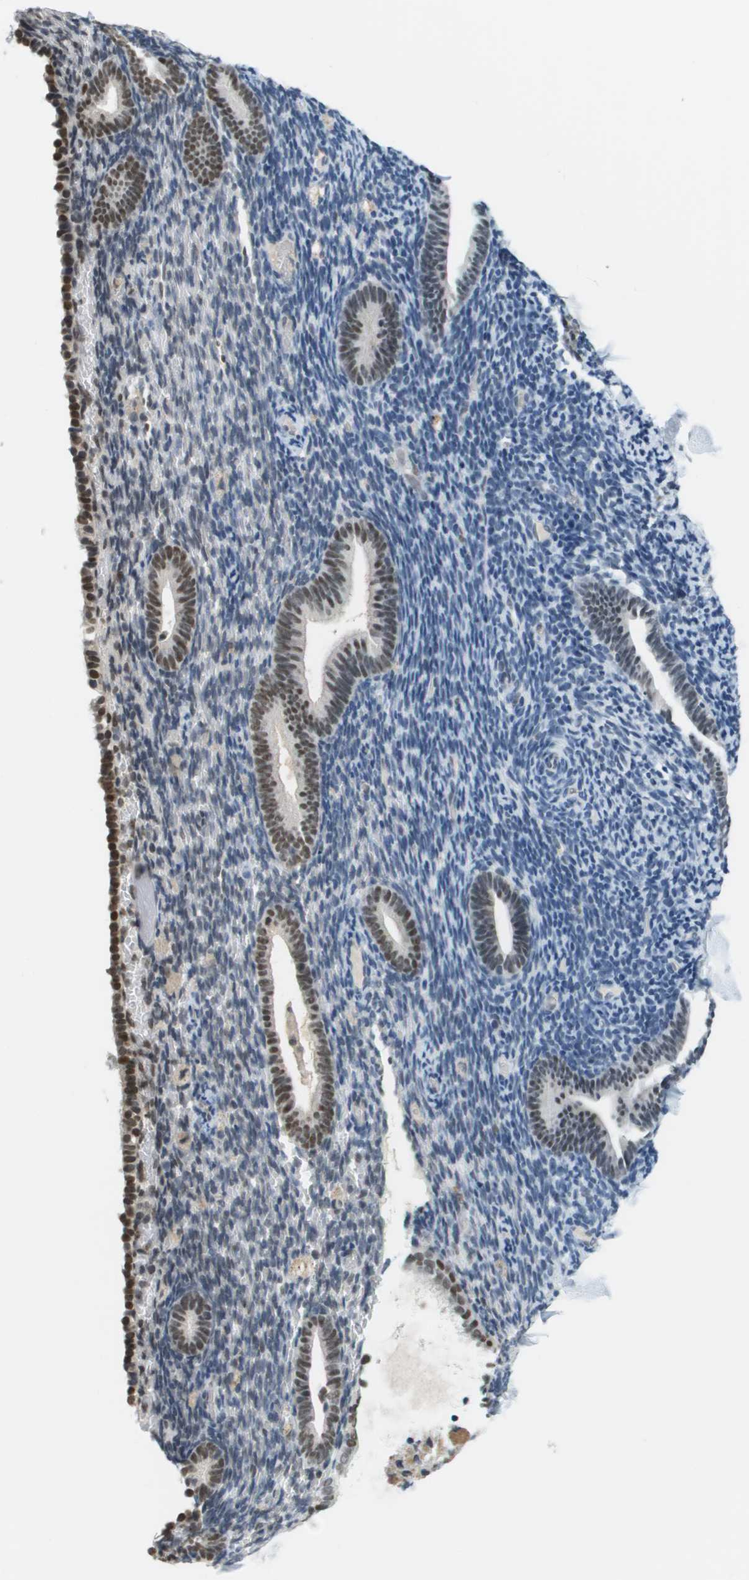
{"staining": {"intensity": "weak", "quantity": "<25%", "location": "nuclear"}, "tissue": "endometrium", "cell_type": "Cells in endometrial stroma", "image_type": "normal", "snomed": [{"axis": "morphology", "description": "Normal tissue, NOS"}, {"axis": "topography", "description": "Endometrium"}], "caption": "IHC of benign human endometrium demonstrates no expression in cells in endometrial stroma. The staining is performed using DAB (3,3'-diaminobenzidine) brown chromogen with nuclei counter-stained in using hematoxylin.", "gene": "CBX5", "patient": {"sex": "female", "age": 51}}